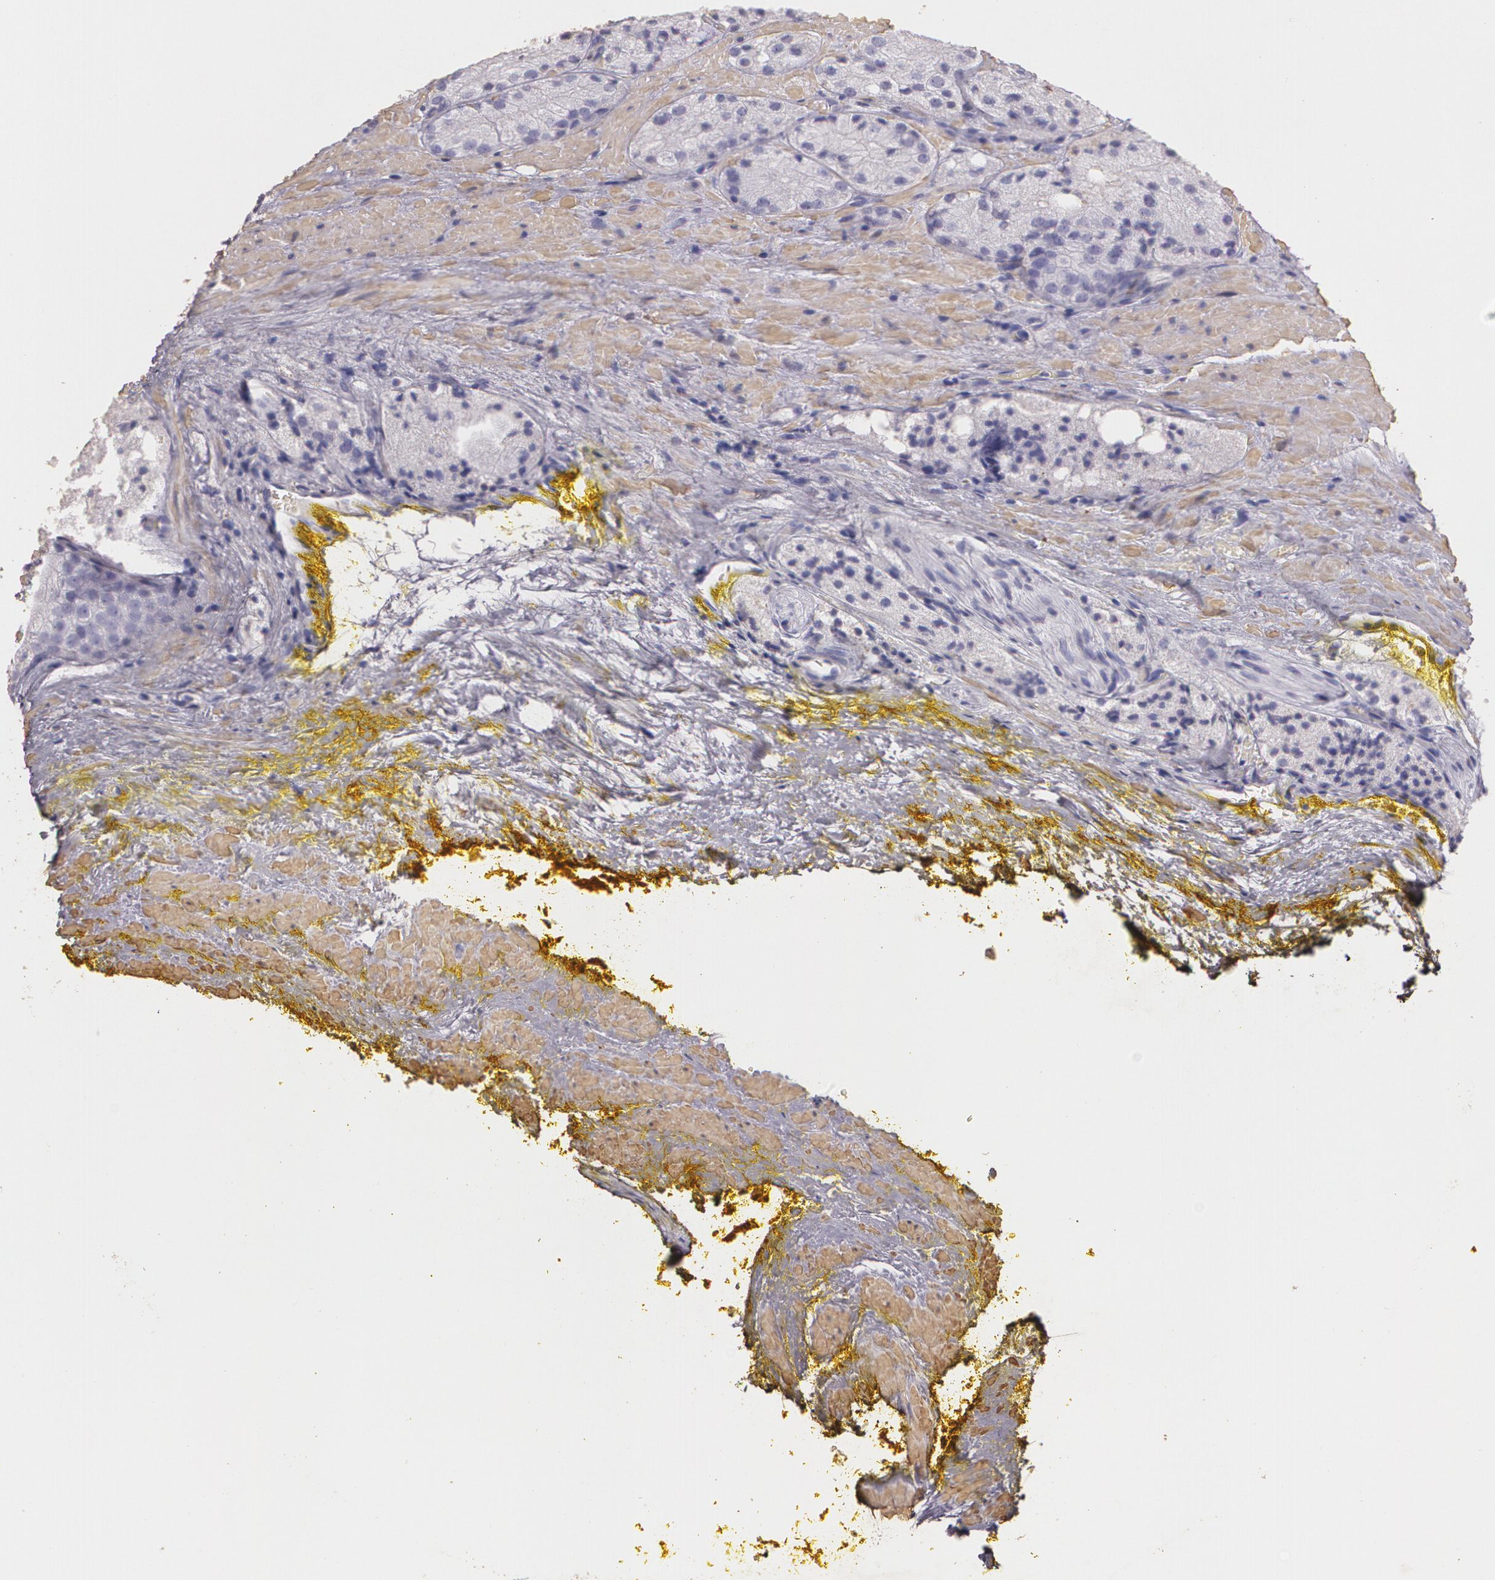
{"staining": {"intensity": "negative", "quantity": "none", "location": "none"}, "tissue": "prostate cancer", "cell_type": "Tumor cells", "image_type": "cancer", "snomed": [{"axis": "morphology", "description": "Adenocarcinoma, Low grade"}, {"axis": "topography", "description": "Prostate"}], "caption": "This is an IHC photomicrograph of prostate adenocarcinoma (low-grade). There is no staining in tumor cells.", "gene": "TGFBR1", "patient": {"sex": "male", "age": 60}}